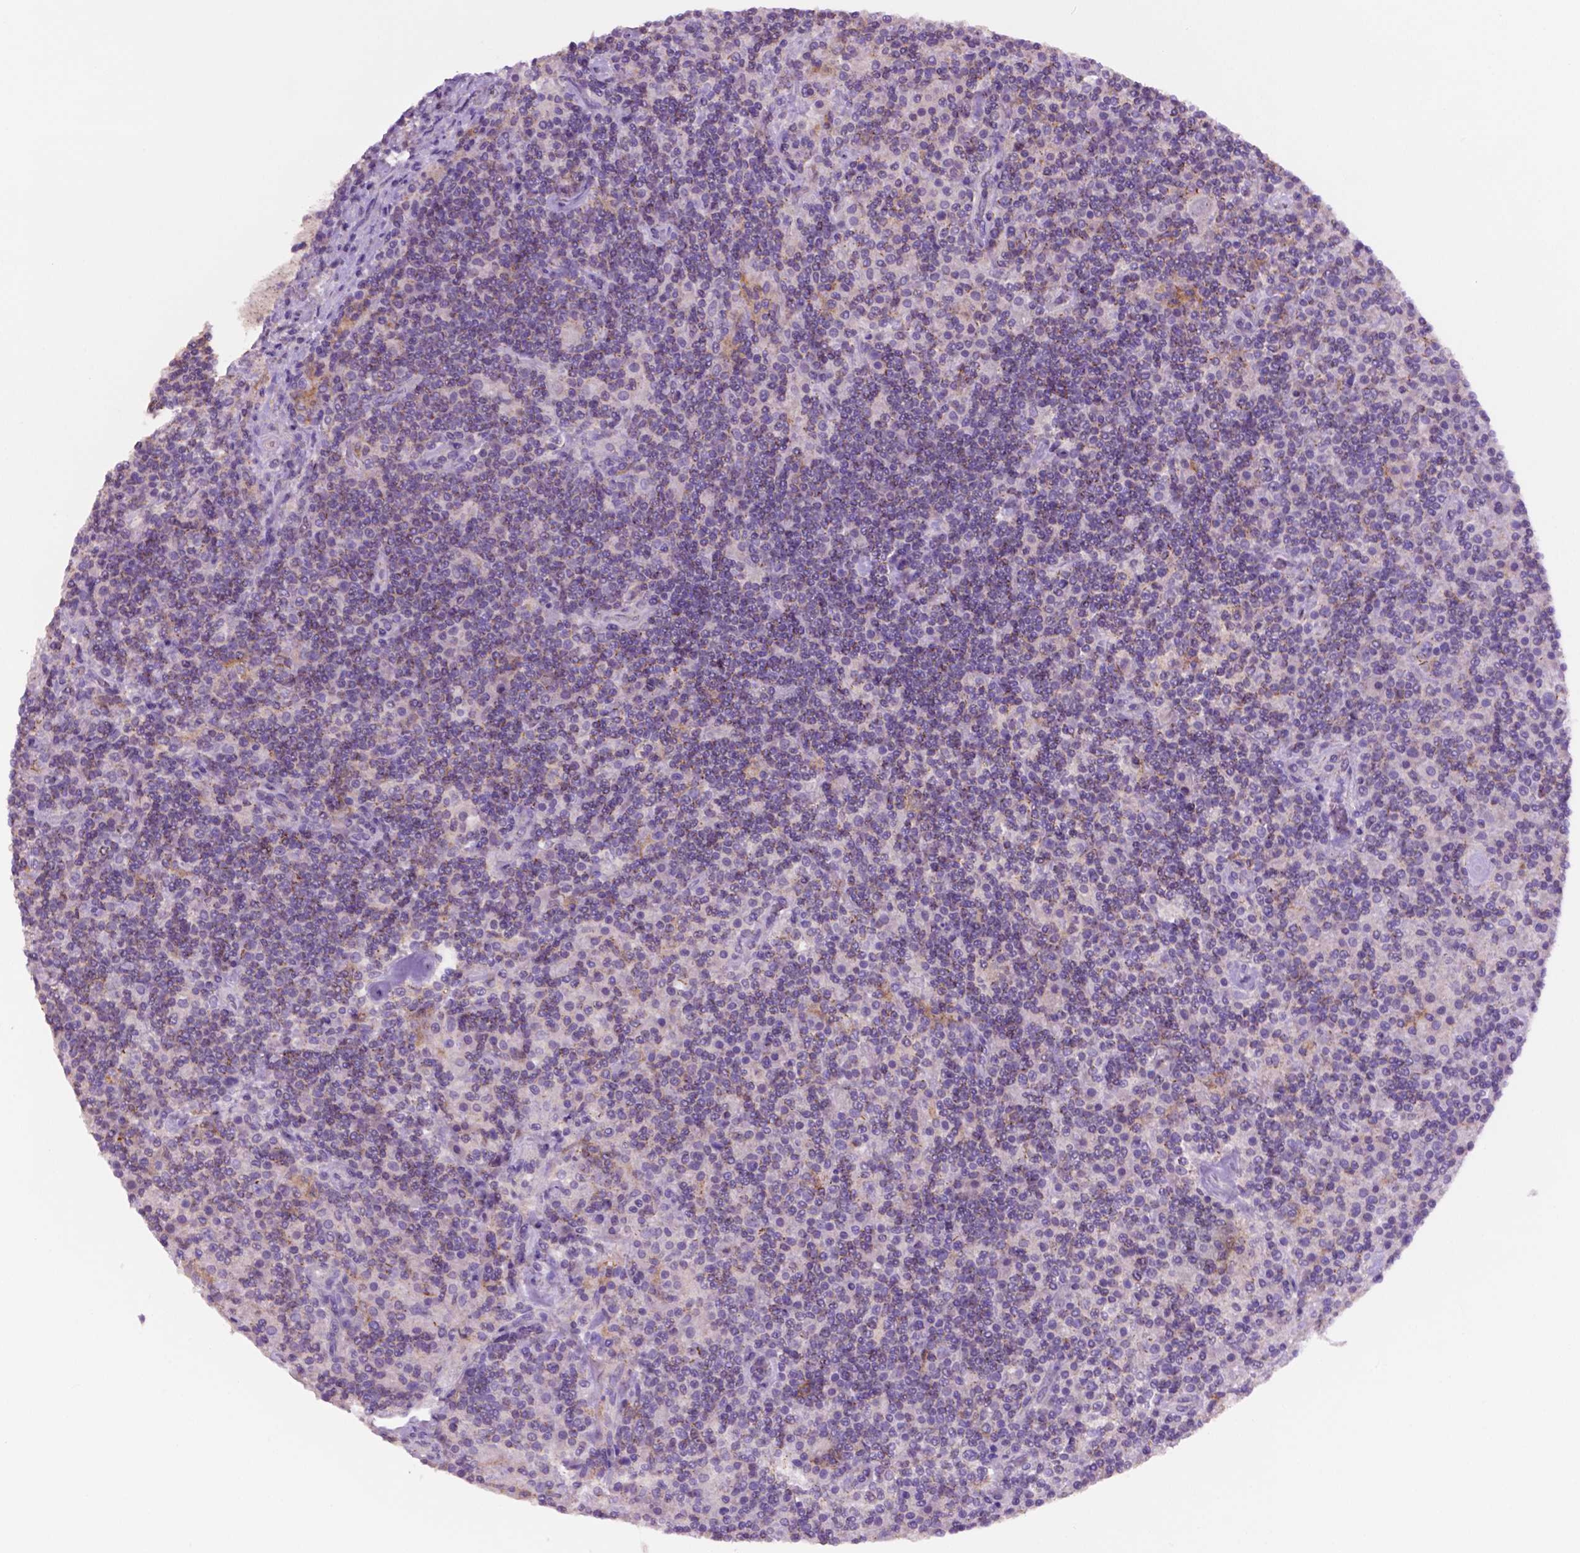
{"staining": {"intensity": "negative", "quantity": "none", "location": "none"}, "tissue": "lymphoma", "cell_type": "Tumor cells", "image_type": "cancer", "snomed": [{"axis": "morphology", "description": "Hodgkin's disease, NOS"}, {"axis": "topography", "description": "Lymph node"}], "caption": "Hodgkin's disease stained for a protein using IHC shows no positivity tumor cells.", "gene": "PRPS2", "patient": {"sex": "male", "age": 70}}